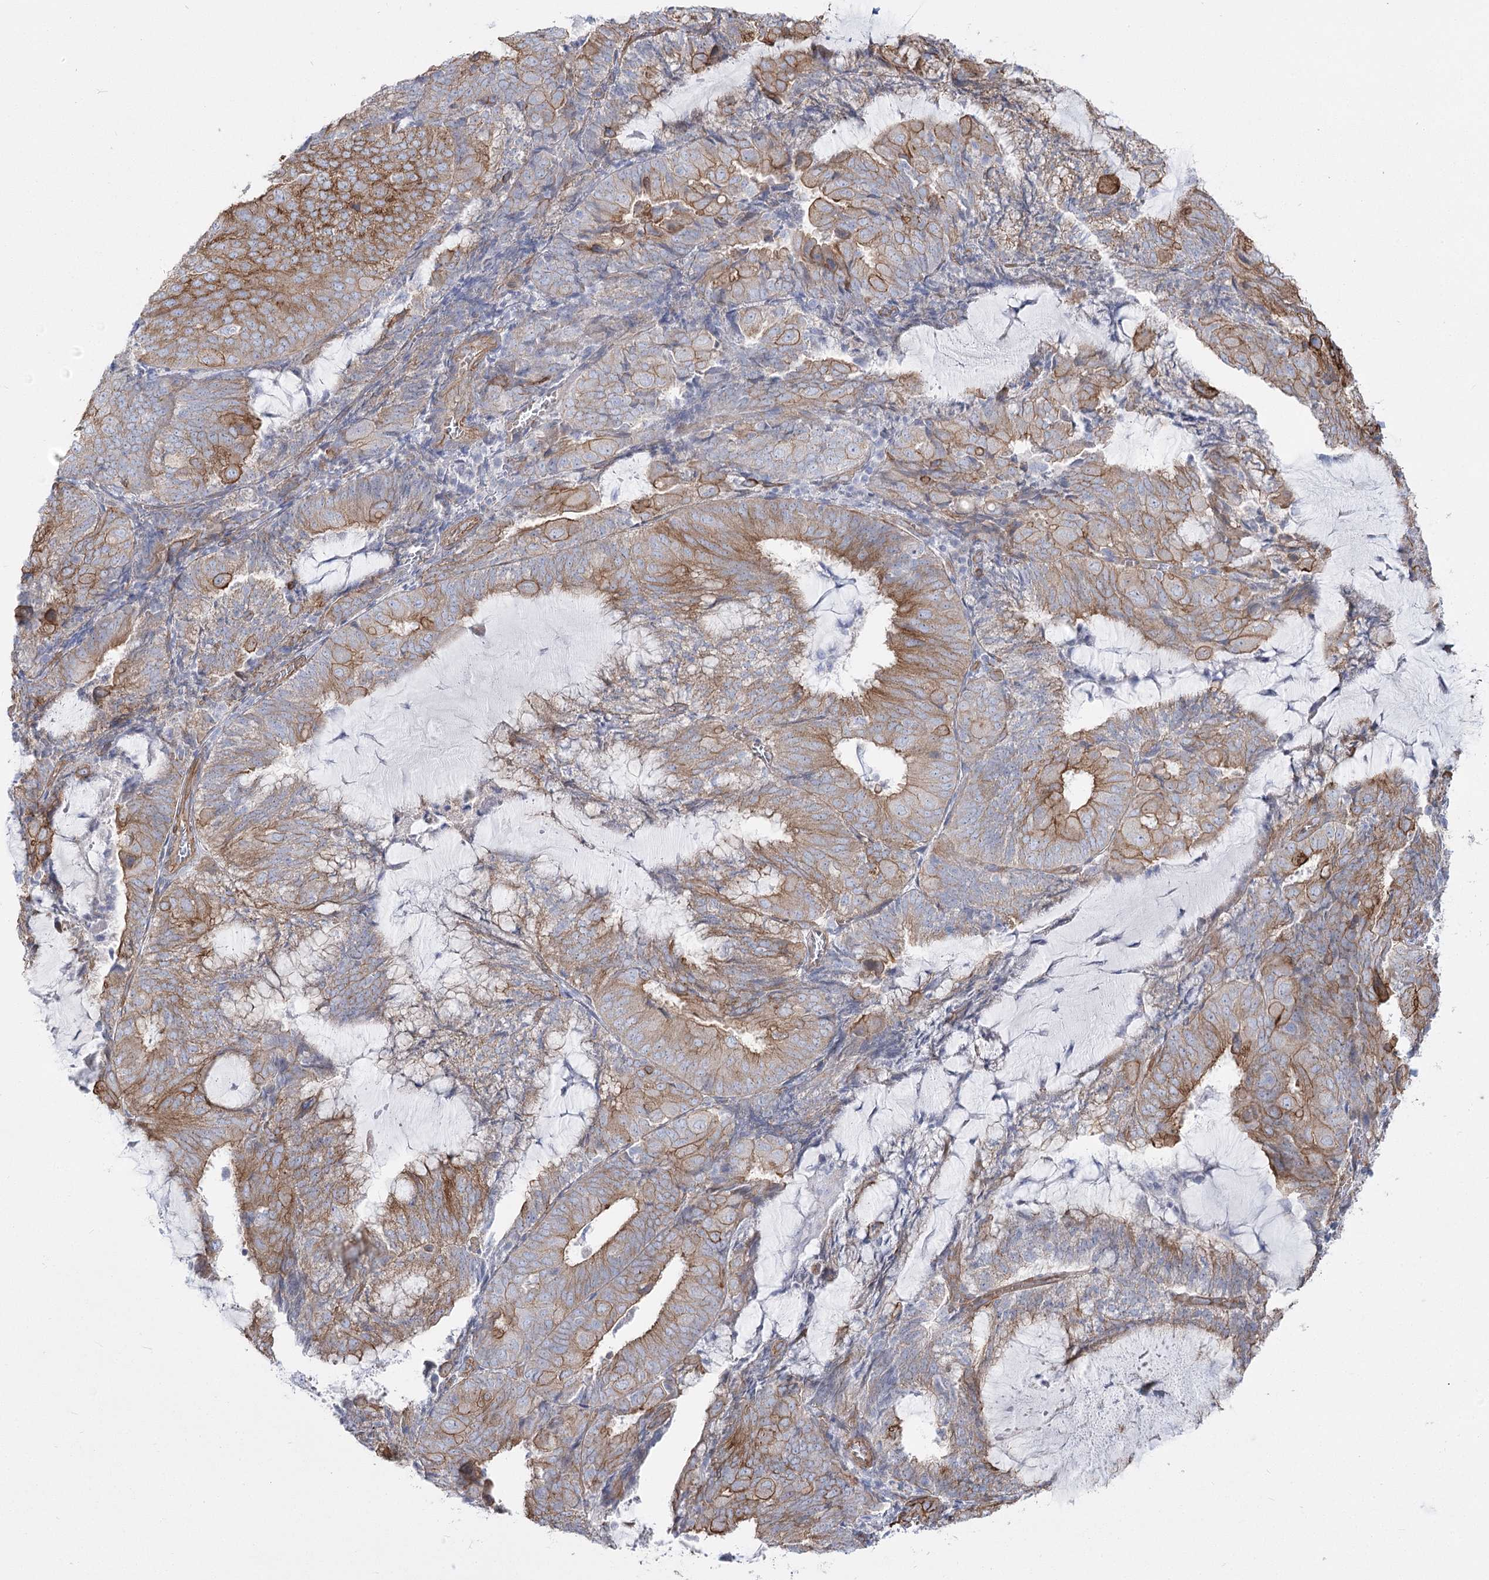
{"staining": {"intensity": "moderate", "quantity": "25%-75%", "location": "cytoplasmic/membranous"}, "tissue": "endometrial cancer", "cell_type": "Tumor cells", "image_type": "cancer", "snomed": [{"axis": "morphology", "description": "Adenocarcinoma, NOS"}, {"axis": "topography", "description": "Endometrium"}], "caption": "Immunohistochemical staining of endometrial adenocarcinoma shows moderate cytoplasmic/membranous protein positivity in approximately 25%-75% of tumor cells. (DAB IHC, brown staining for protein, blue staining for nuclei).", "gene": "PLEKHA5", "patient": {"sex": "female", "age": 81}}